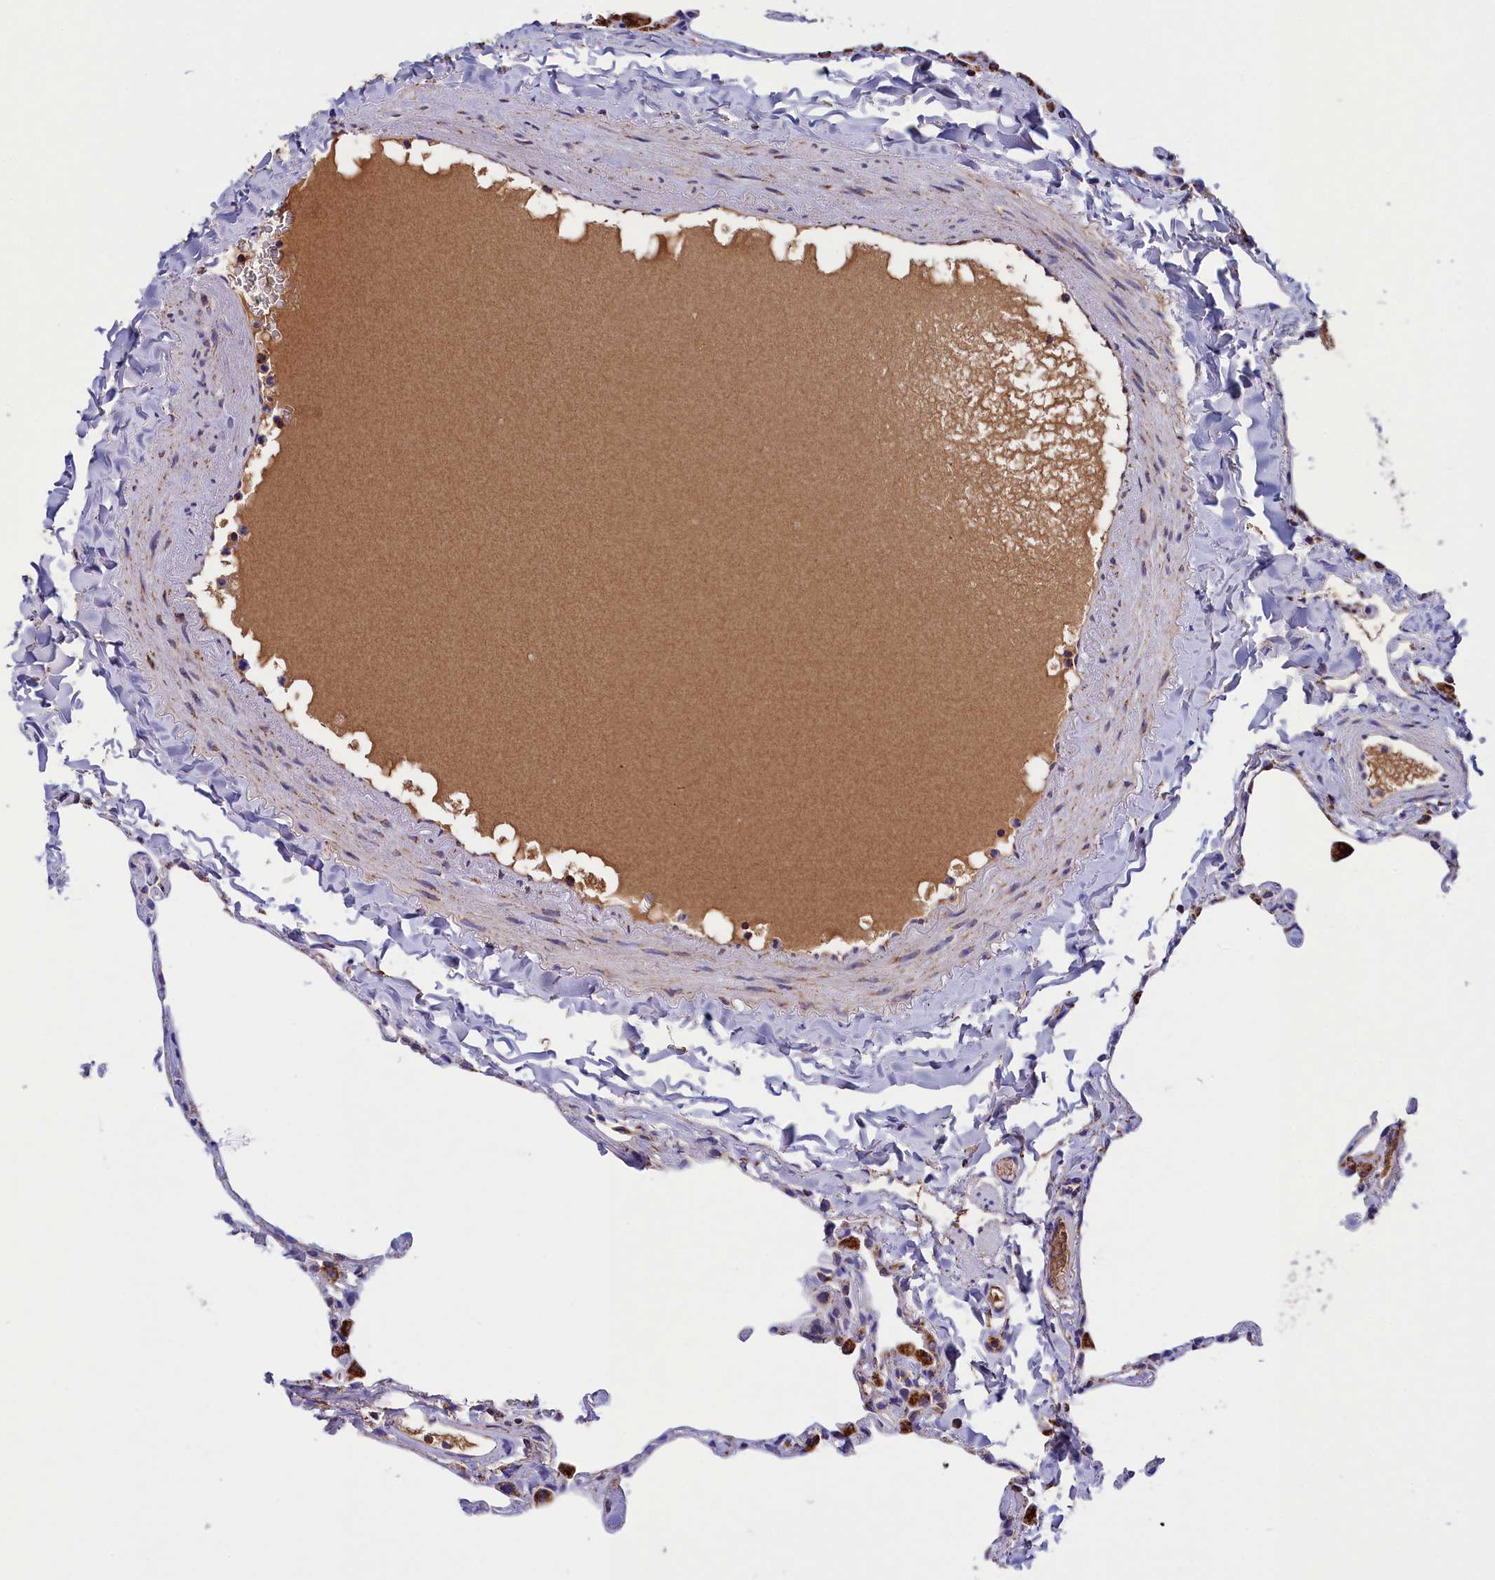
{"staining": {"intensity": "moderate", "quantity": "25%-75%", "location": "cytoplasmic/membranous"}, "tissue": "lung", "cell_type": "Alveolar cells", "image_type": "normal", "snomed": [{"axis": "morphology", "description": "Normal tissue, NOS"}, {"axis": "topography", "description": "Lung"}], "caption": "Normal lung exhibits moderate cytoplasmic/membranous staining in about 25%-75% of alveolar cells, visualized by immunohistochemistry. The protein is stained brown, and the nuclei are stained in blue (DAB IHC with brightfield microscopy, high magnification).", "gene": "SLC39A3", "patient": {"sex": "male", "age": 65}}